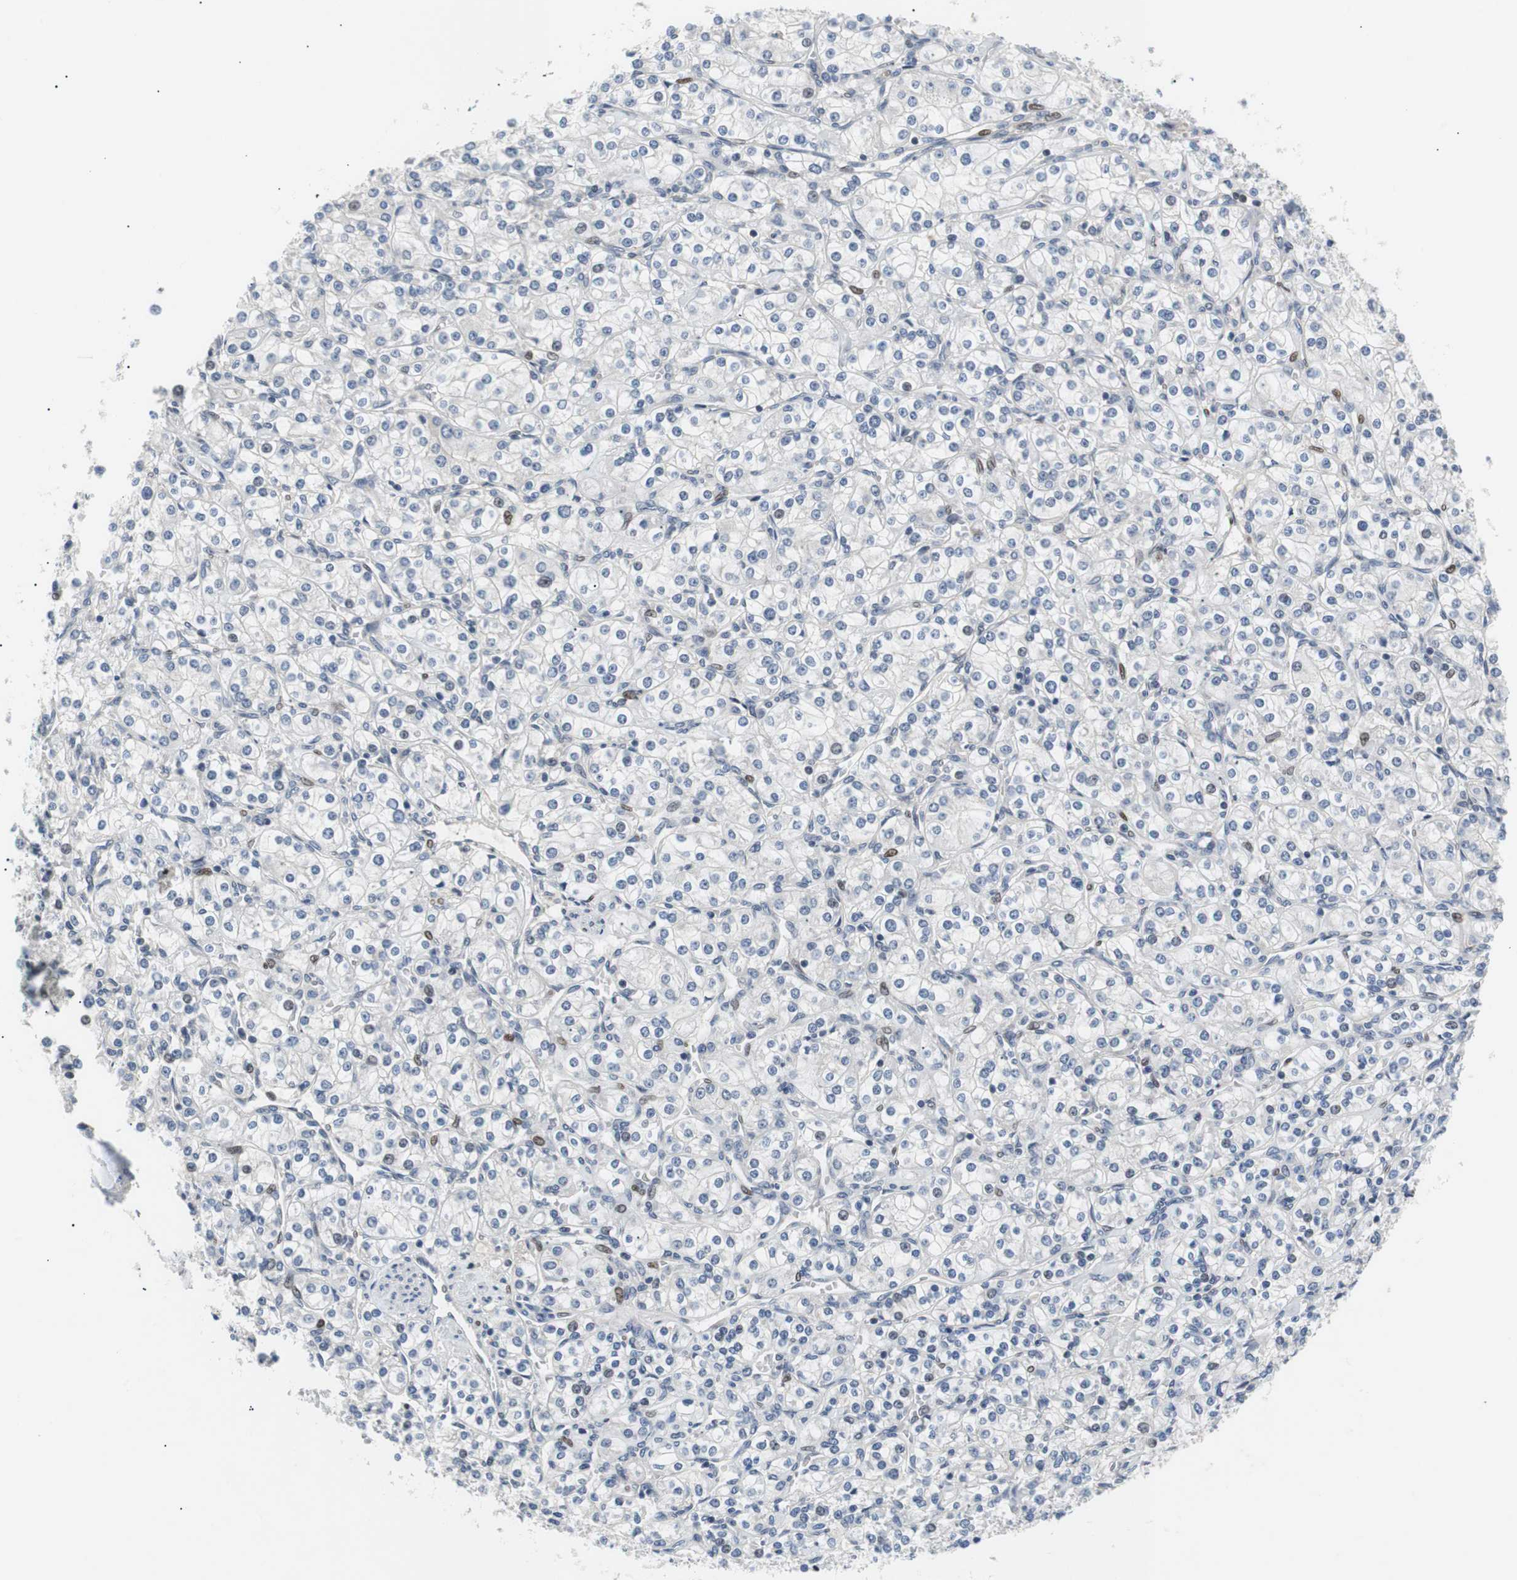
{"staining": {"intensity": "weak", "quantity": "<25%", "location": "nuclear"}, "tissue": "renal cancer", "cell_type": "Tumor cells", "image_type": "cancer", "snomed": [{"axis": "morphology", "description": "Adenocarcinoma, NOS"}, {"axis": "topography", "description": "Kidney"}], "caption": "High magnification brightfield microscopy of renal cancer (adenocarcinoma) stained with DAB (3,3'-diaminobenzidine) (brown) and counterstained with hematoxylin (blue): tumor cells show no significant positivity.", "gene": "MAP2K4", "patient": {"sex": "male", "age": 77}}